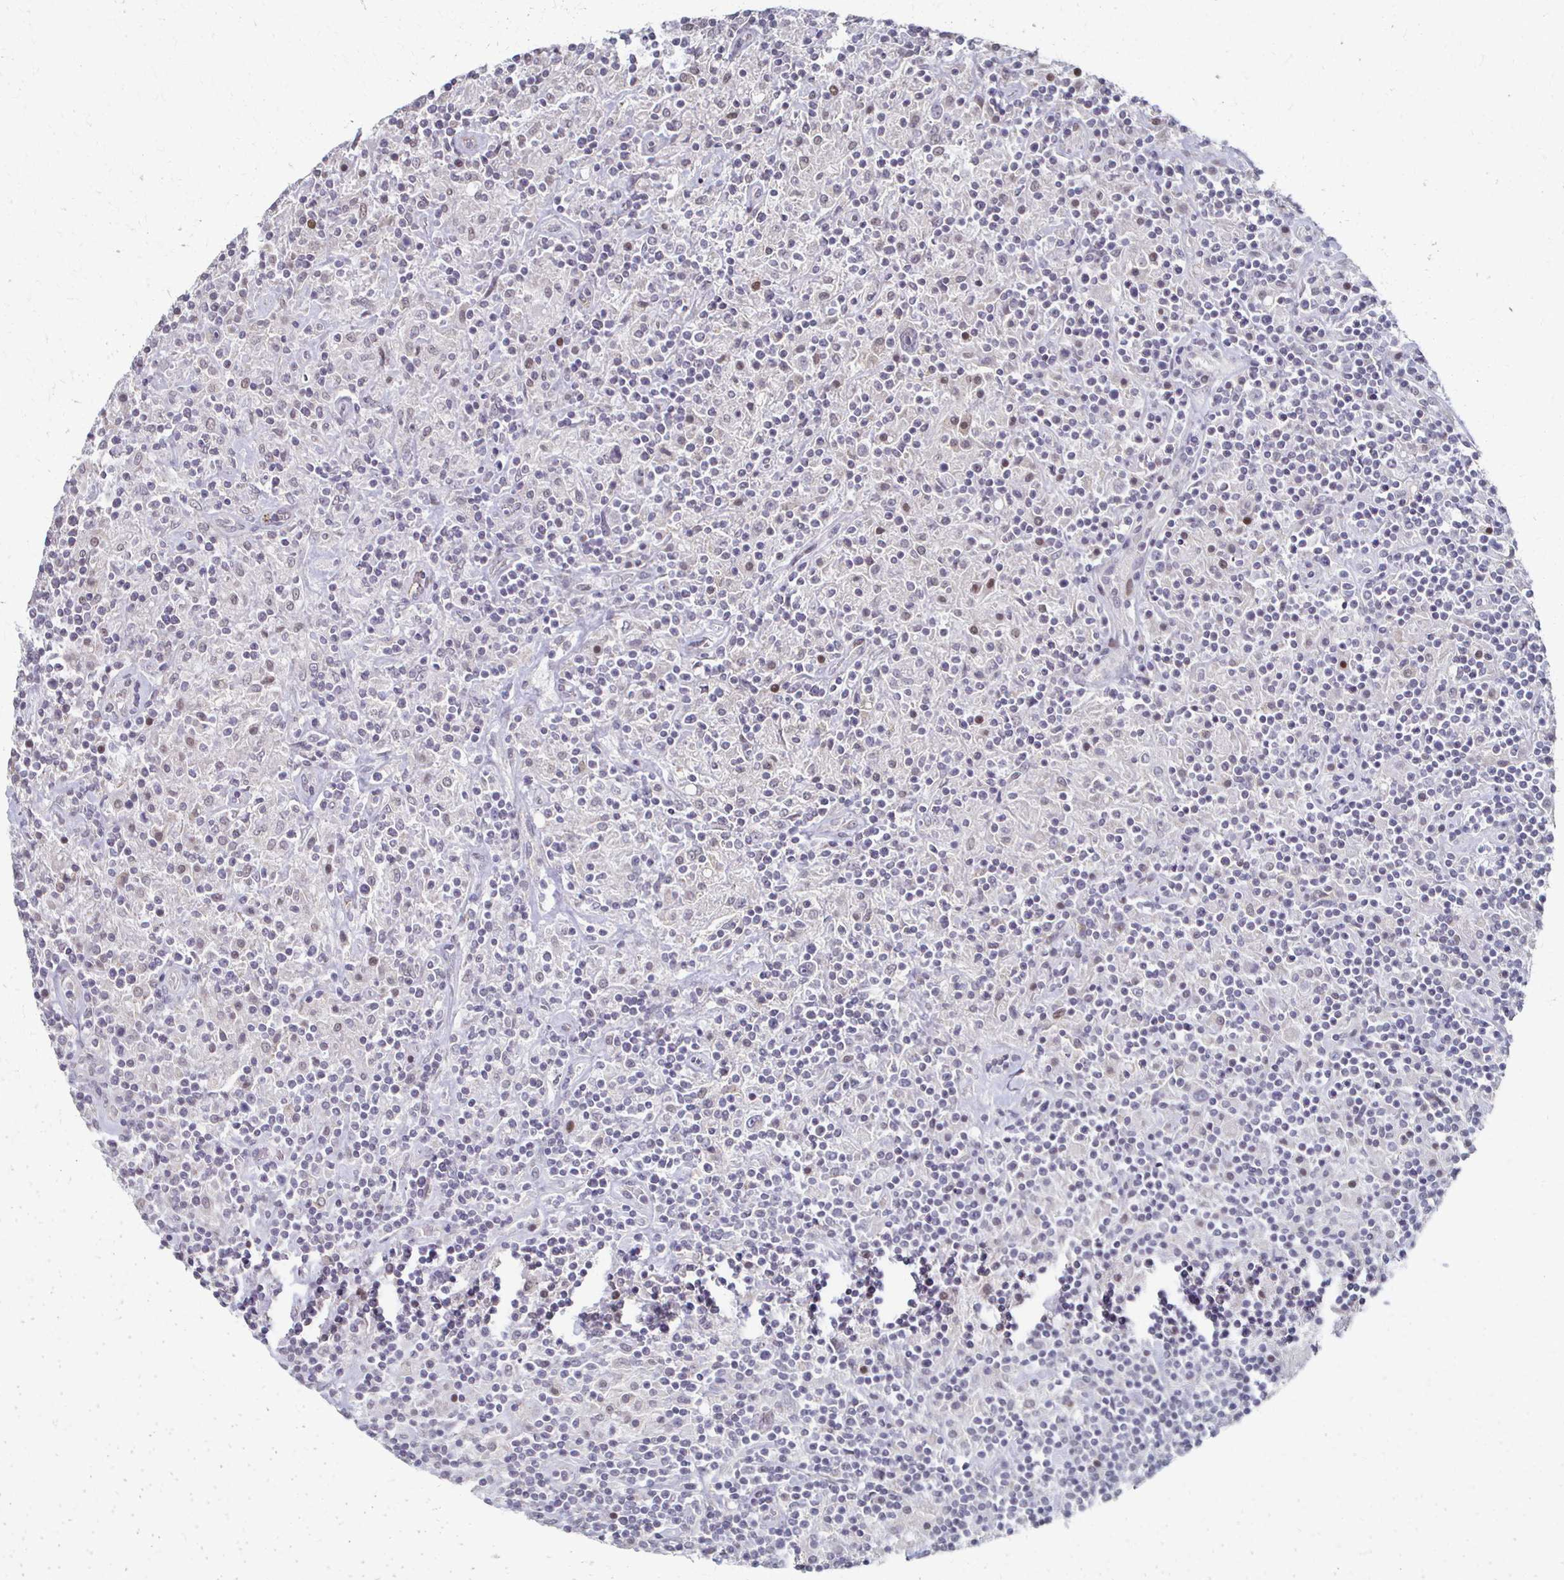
{"staining": {"intensity": "negative", "quantity": "none", "location": "none"}, "tissue": "lymphoma", "cell_type": "Tumor cells", "image_type": "cancer", "snomed": [{"axis": "morphology", "description": "Hodgkin's disease, NOS"}, {"axis": "topography", "description": "Lymph node"}], "caption": "Protein analysis of Hodgkin's disease demonstrates no significant staining in tumor cells. (DAB (3,3'-diaminobenzidine) IHC visualized using brightfield microscopy, high magnification).", "gene": "DAB1", "patient": {"sex": "male", "age": 70}}